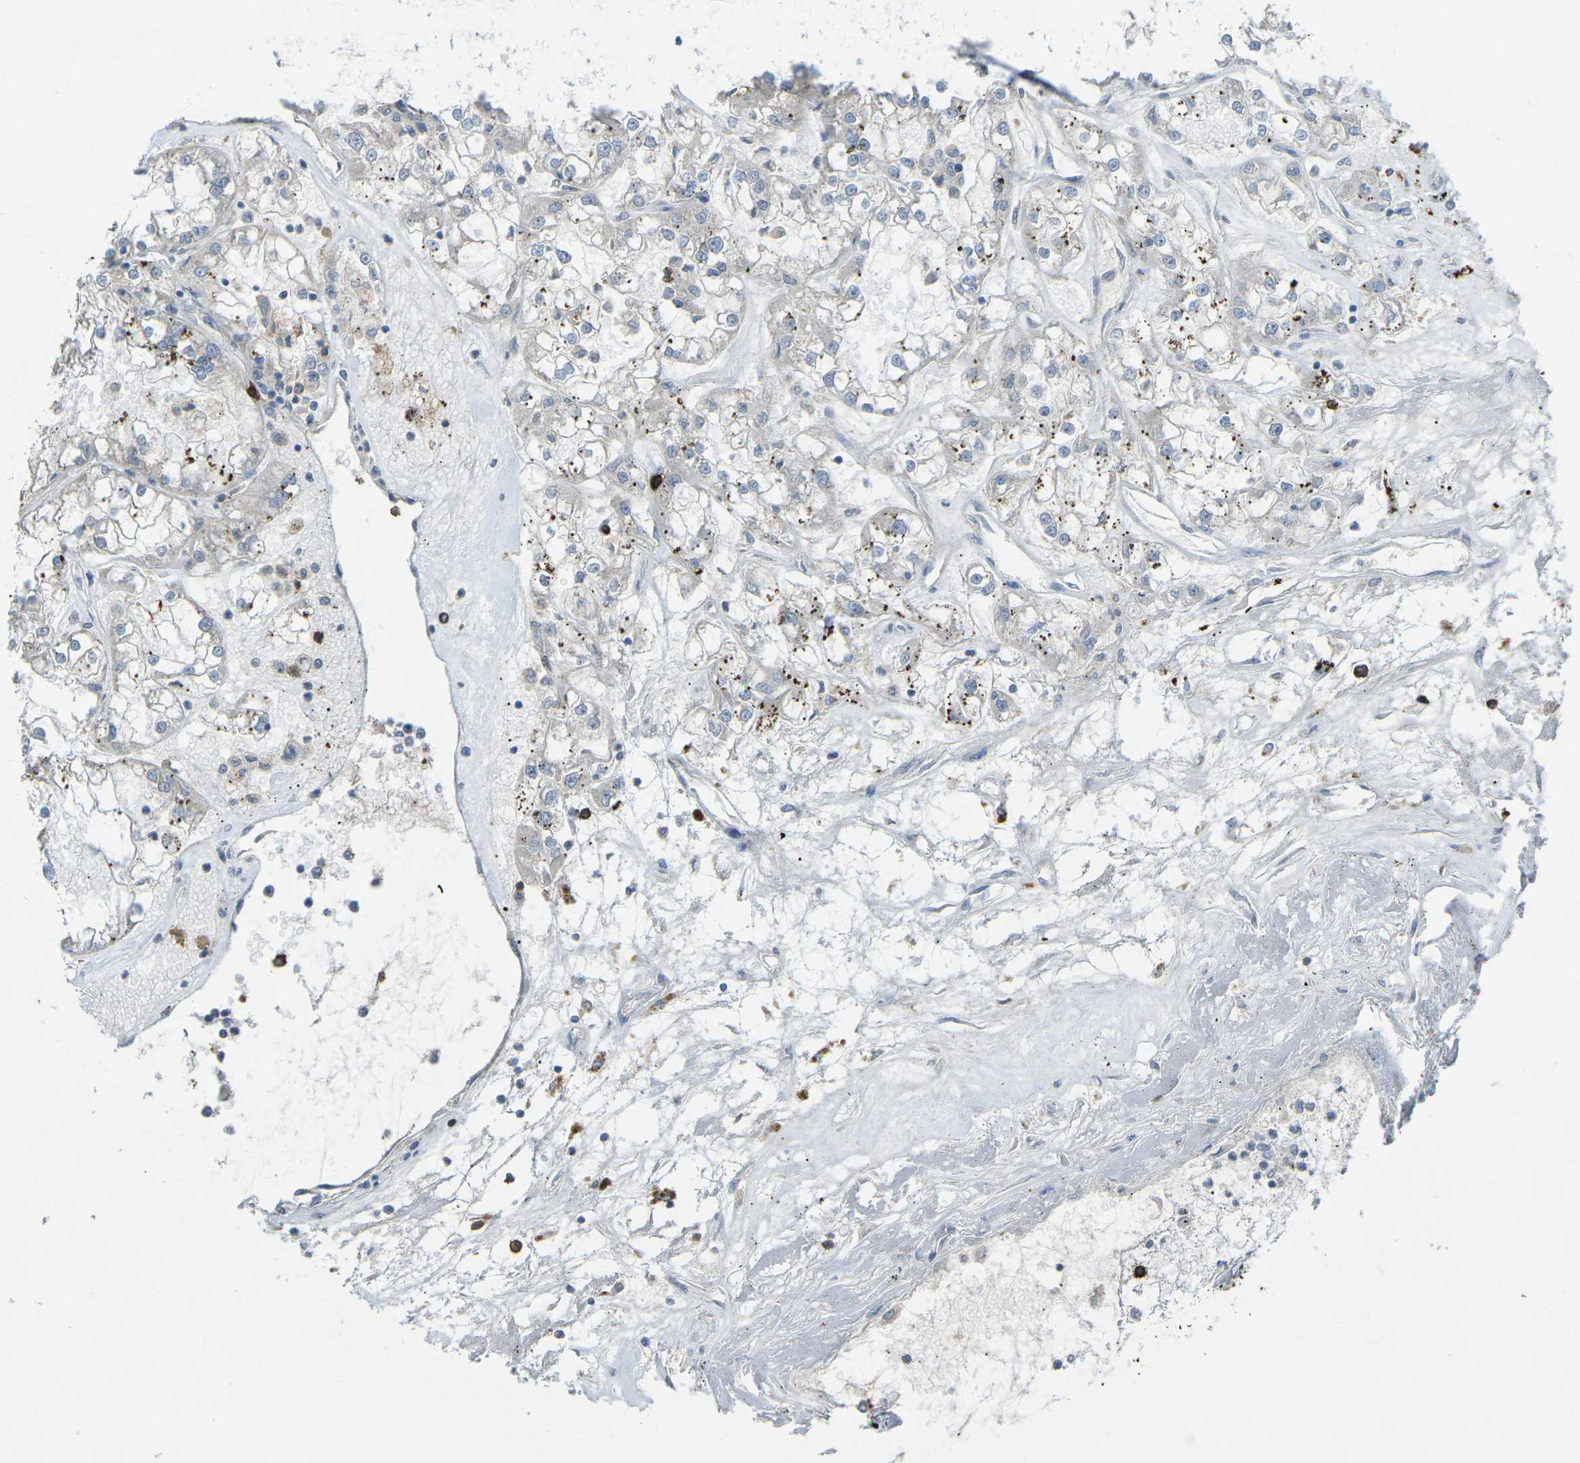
{"staining": {"intensity": "negative", "quantity": "none", "location": "none"}, "tissue": "renal cancer", "cell_type": "Tumor cells", "image_type": "cancer", "snomed": [{"axis": "morphology", "description": "Adenocarcinoma, NOS"}, {"axis": "topography", "description": "Kidney"}], "caption": "Tumor cells show no significant protein expression in renal cancer (adenocarcinoma).", "gene": "CD19", "patient": {"sex": "female", "age": 52}}